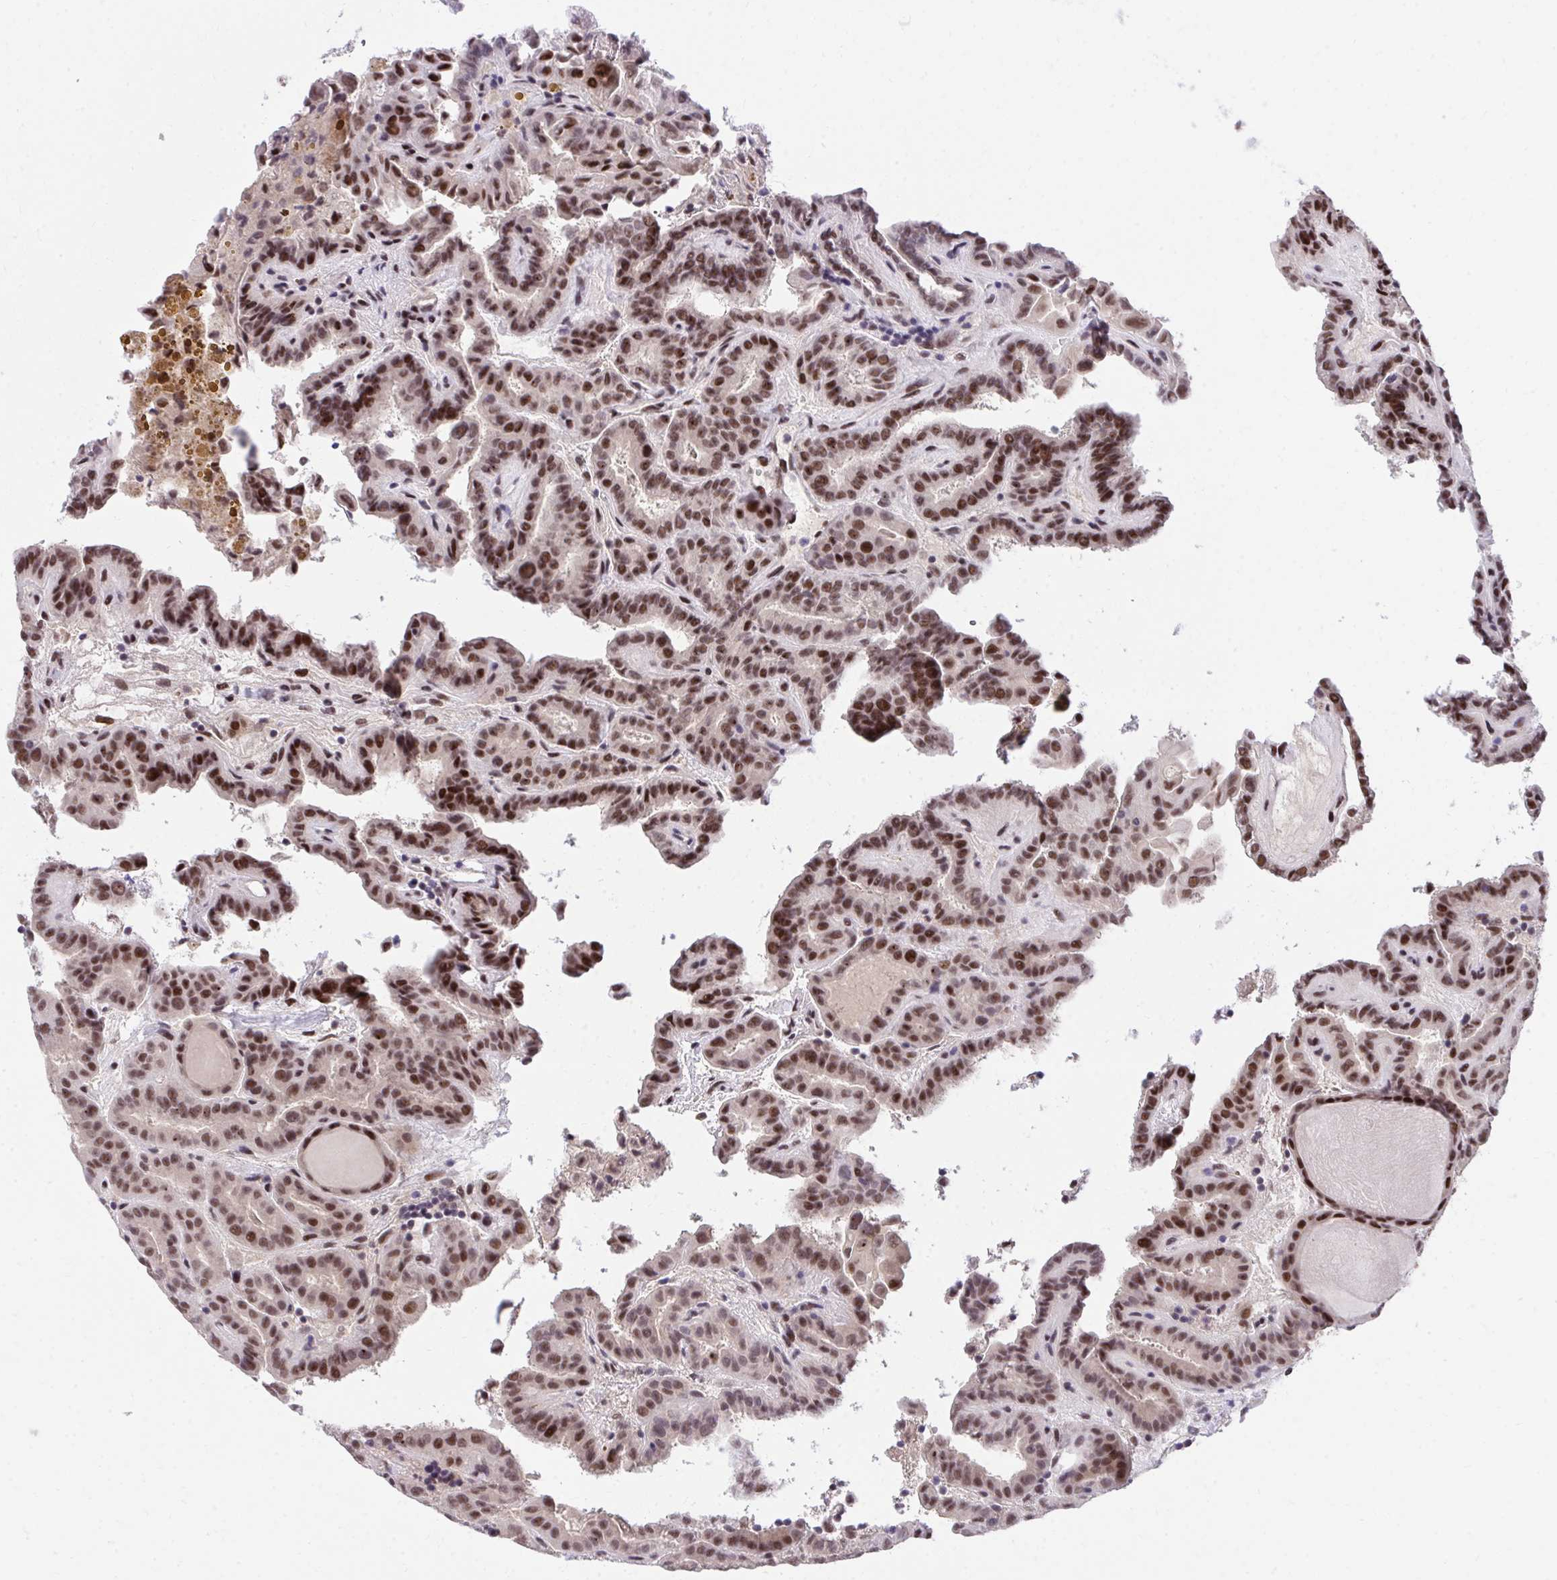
{"staining": {"intensity": "moderate", "quantity": ">75%", "location": "nuclear"}, "tissue": "thyroid cancer", "cell_type": "Tumor cells", "image_type": "cancer", "snomed": [{"axis": "morphology", "description": "Papillary adenocarcinoma, NOS"}, {"axis": "topography", "description": "Thyroid gland"}], "caption": "Immunohistochemistry (IHC) (DAB) staining of human thyroid cancer (papillary adenocarcinoma) shows moderate nuclear protein positivity in about >75% of tumor cells.", "gene": "SYNE4", "patient": {"sex": "female", "age": 46}}